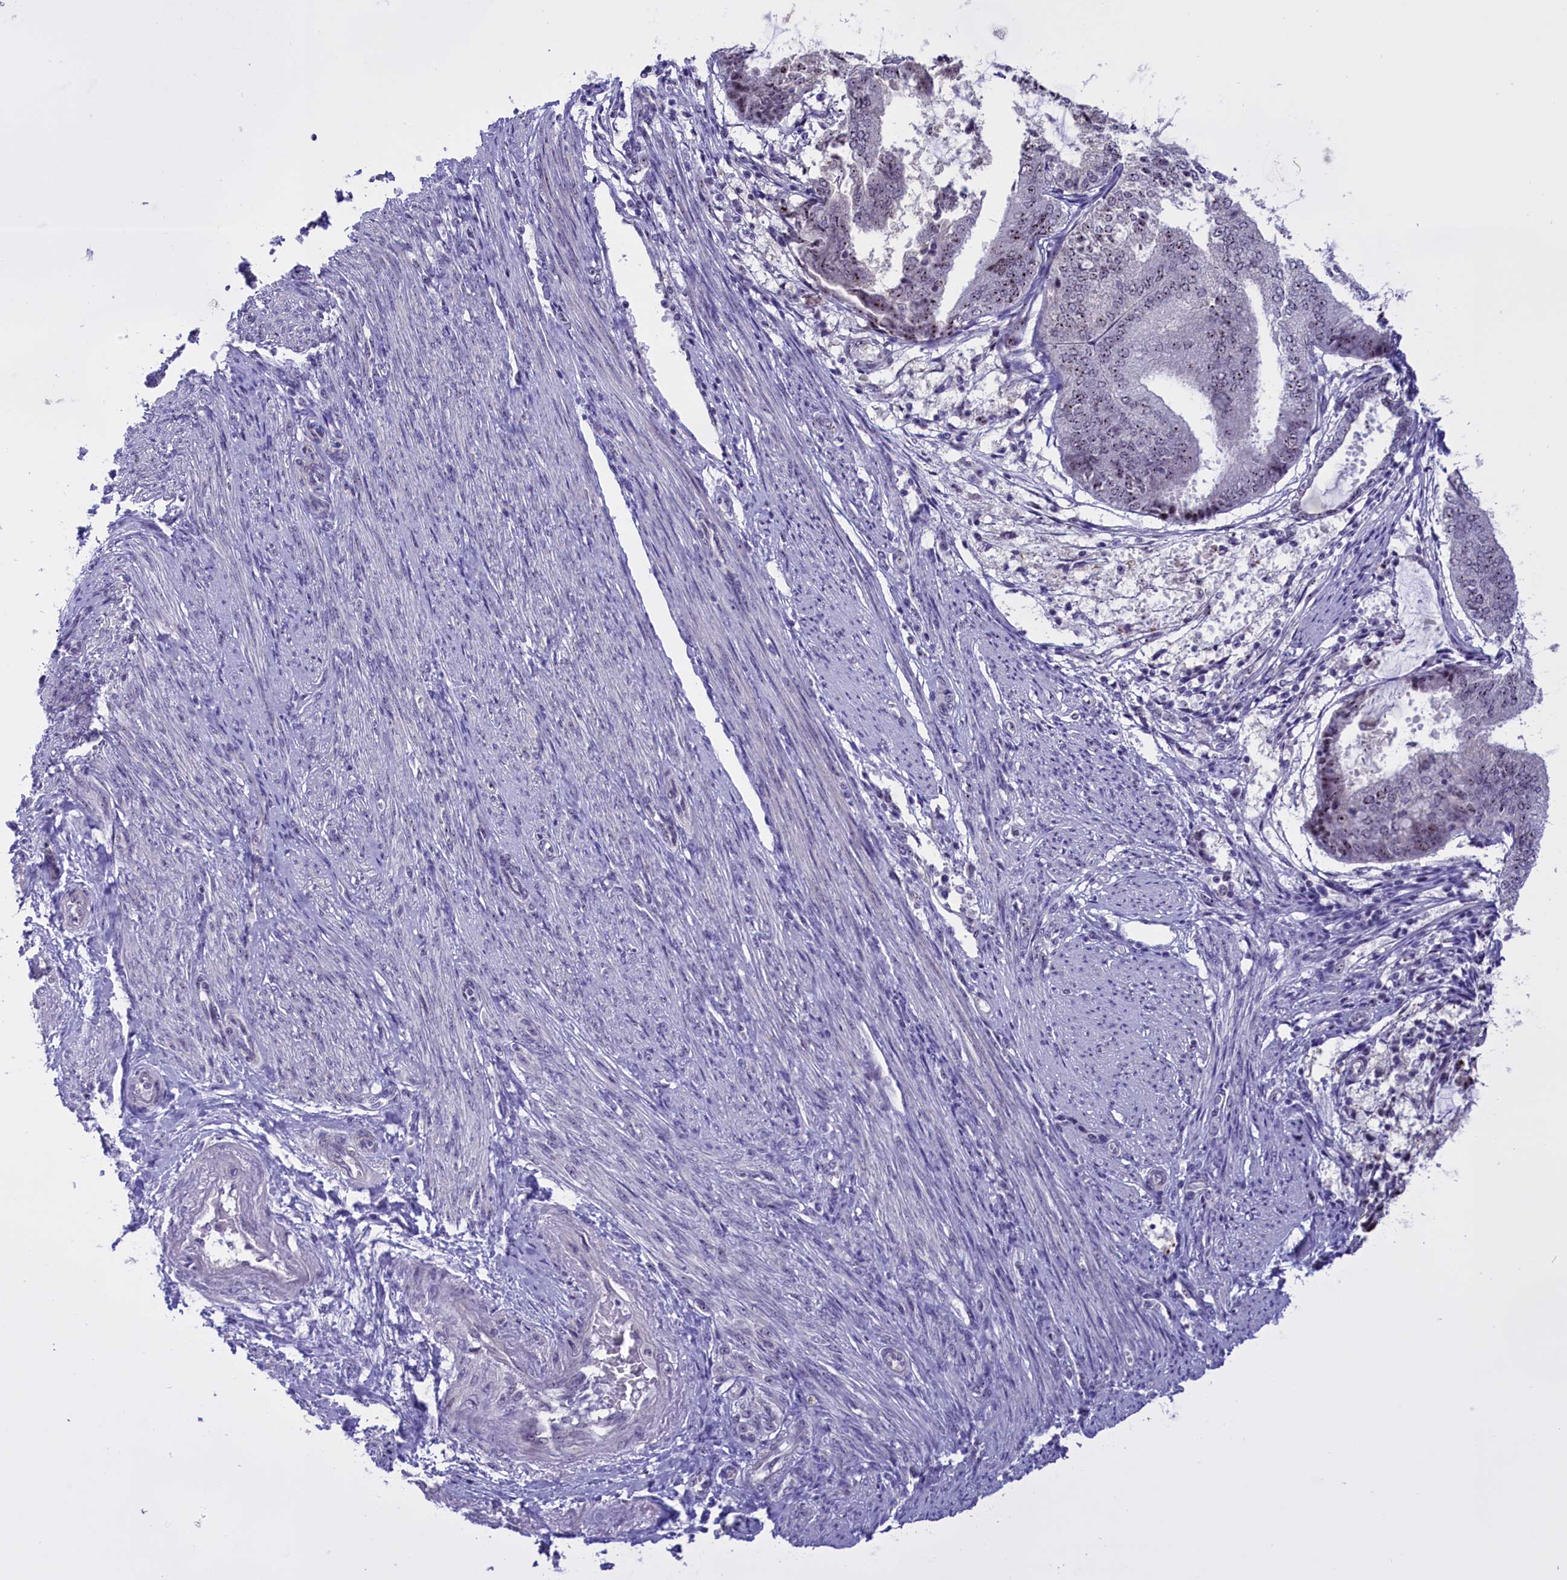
{"staining": {"intensity": "moderate", "quantity": "<25%", "location": "nuclear"}, "tissue": "endometrial cancer", "cell_type": "Tumor cells", "image_type": "cancer", "snomed": [{"axis": "morphology", "description": "Adenocarcinoma, NOS"}, {"axis": "topography", "description": "Endometrium"}], "caption": "IHC photomicrograph of human endometrial cancer stained for a protein (brown), which demonstrates low levels of moderate nuclear positivity in approximately <25% of tumor cells.", "gene": "TBL3", "patient": {"sex": "female", "age": 81}}